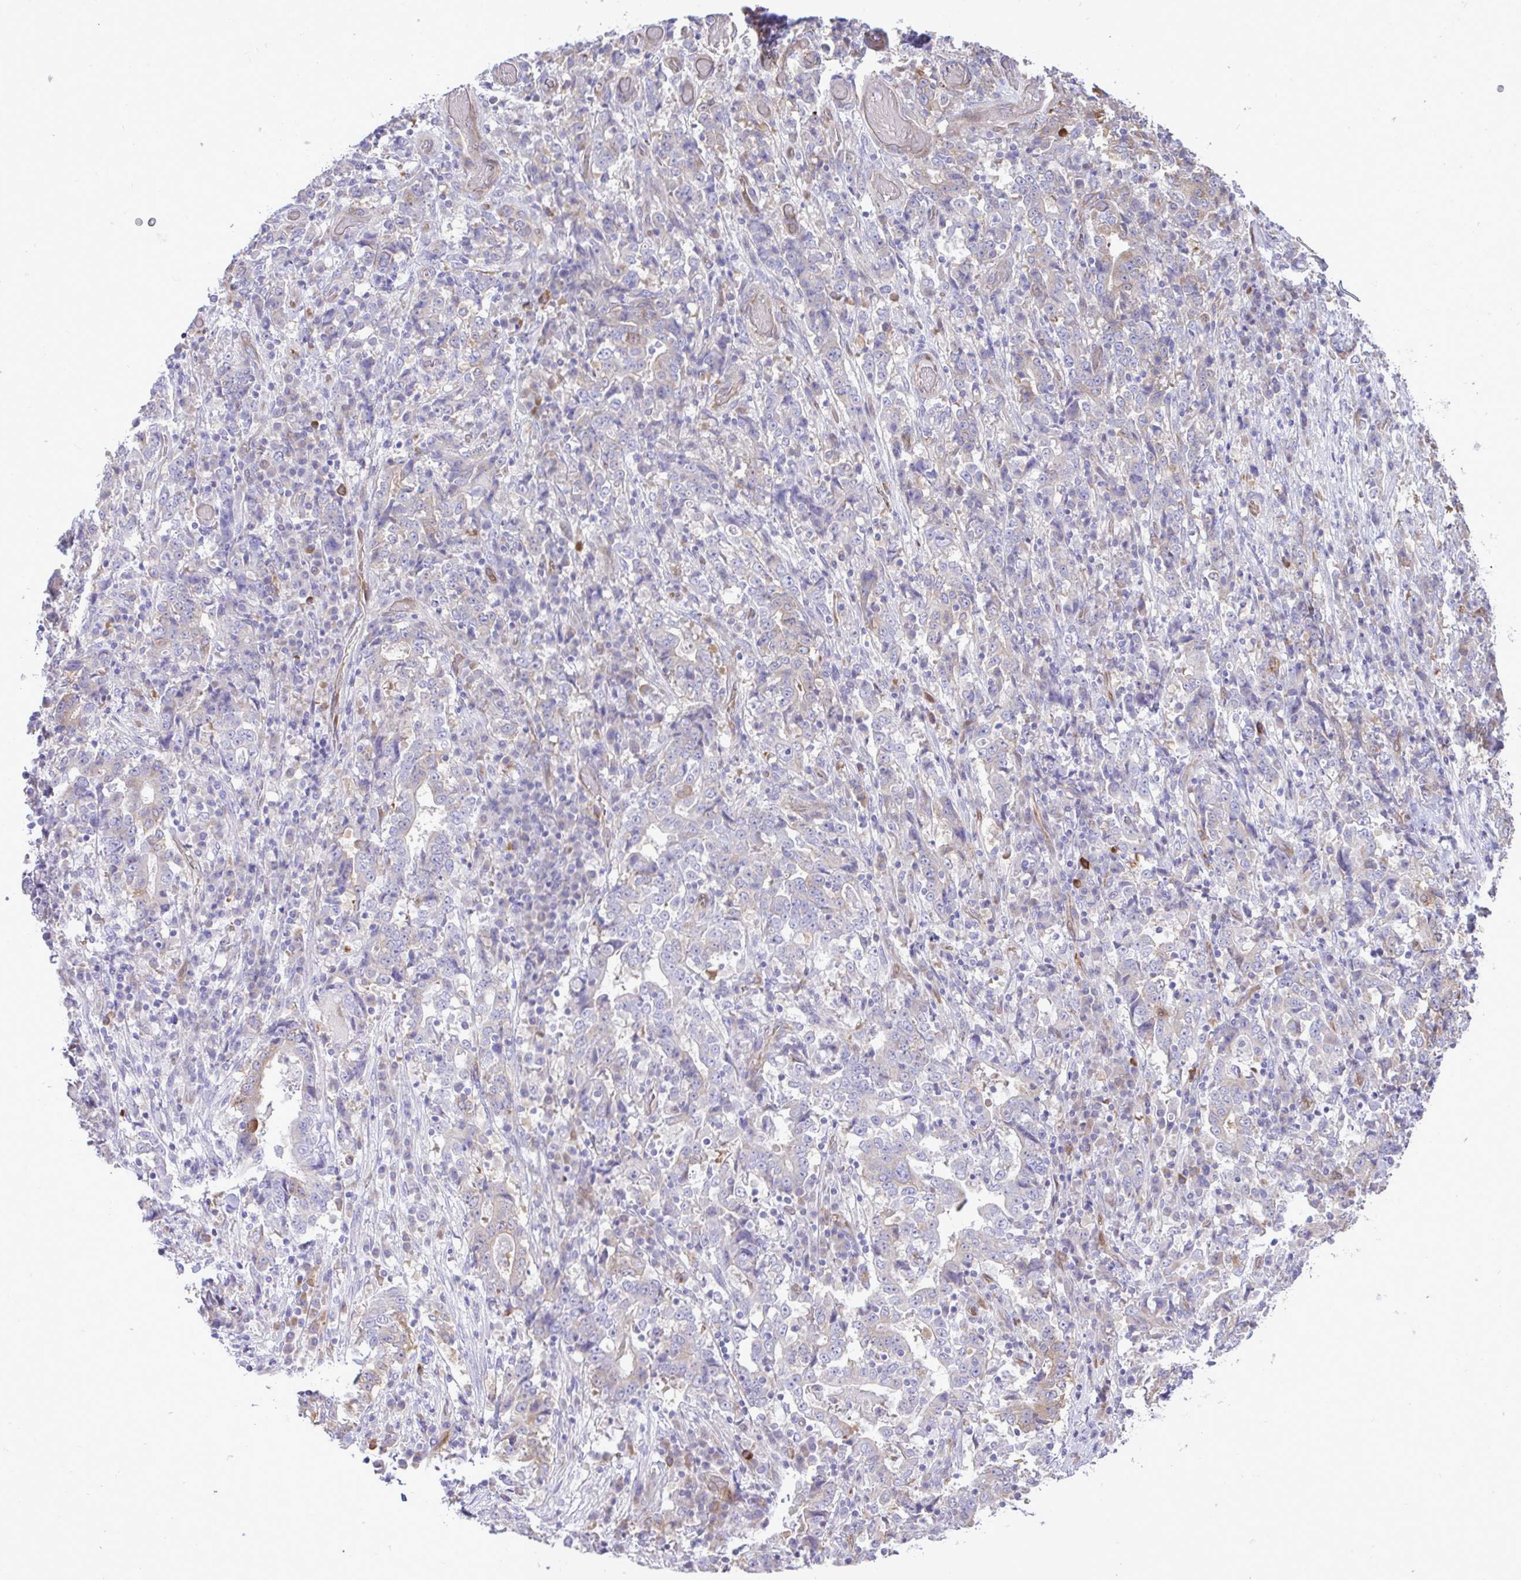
{"staining": {"intensity": "moderate", "quantity": "<25%", "location": "cytoplasmic/membranous"}, "tissue": "stomach cancer", "cell_type": "Tumor cells", "image_type": "cancer", "snomed": [{"axis": "morphology", "description": "Normal tissue, NOS"}, {"axis": "morphology", "description": "Adenocarcinoma, NOS"}, {"axis": "topography", "description": "Stomach, upper"}, {"axis": "topography", "description": "Stomach"}], "caption": "Immunohistochemical staining of stomach adenocarcinoma exhibits low levels of moderate cytoplasmic/membranous protein staining in about <25% of tumor cells. Nuclei are stained in blue.", "gene": "EEF1A2", "patient": {"sex": "male", "age": 59}}